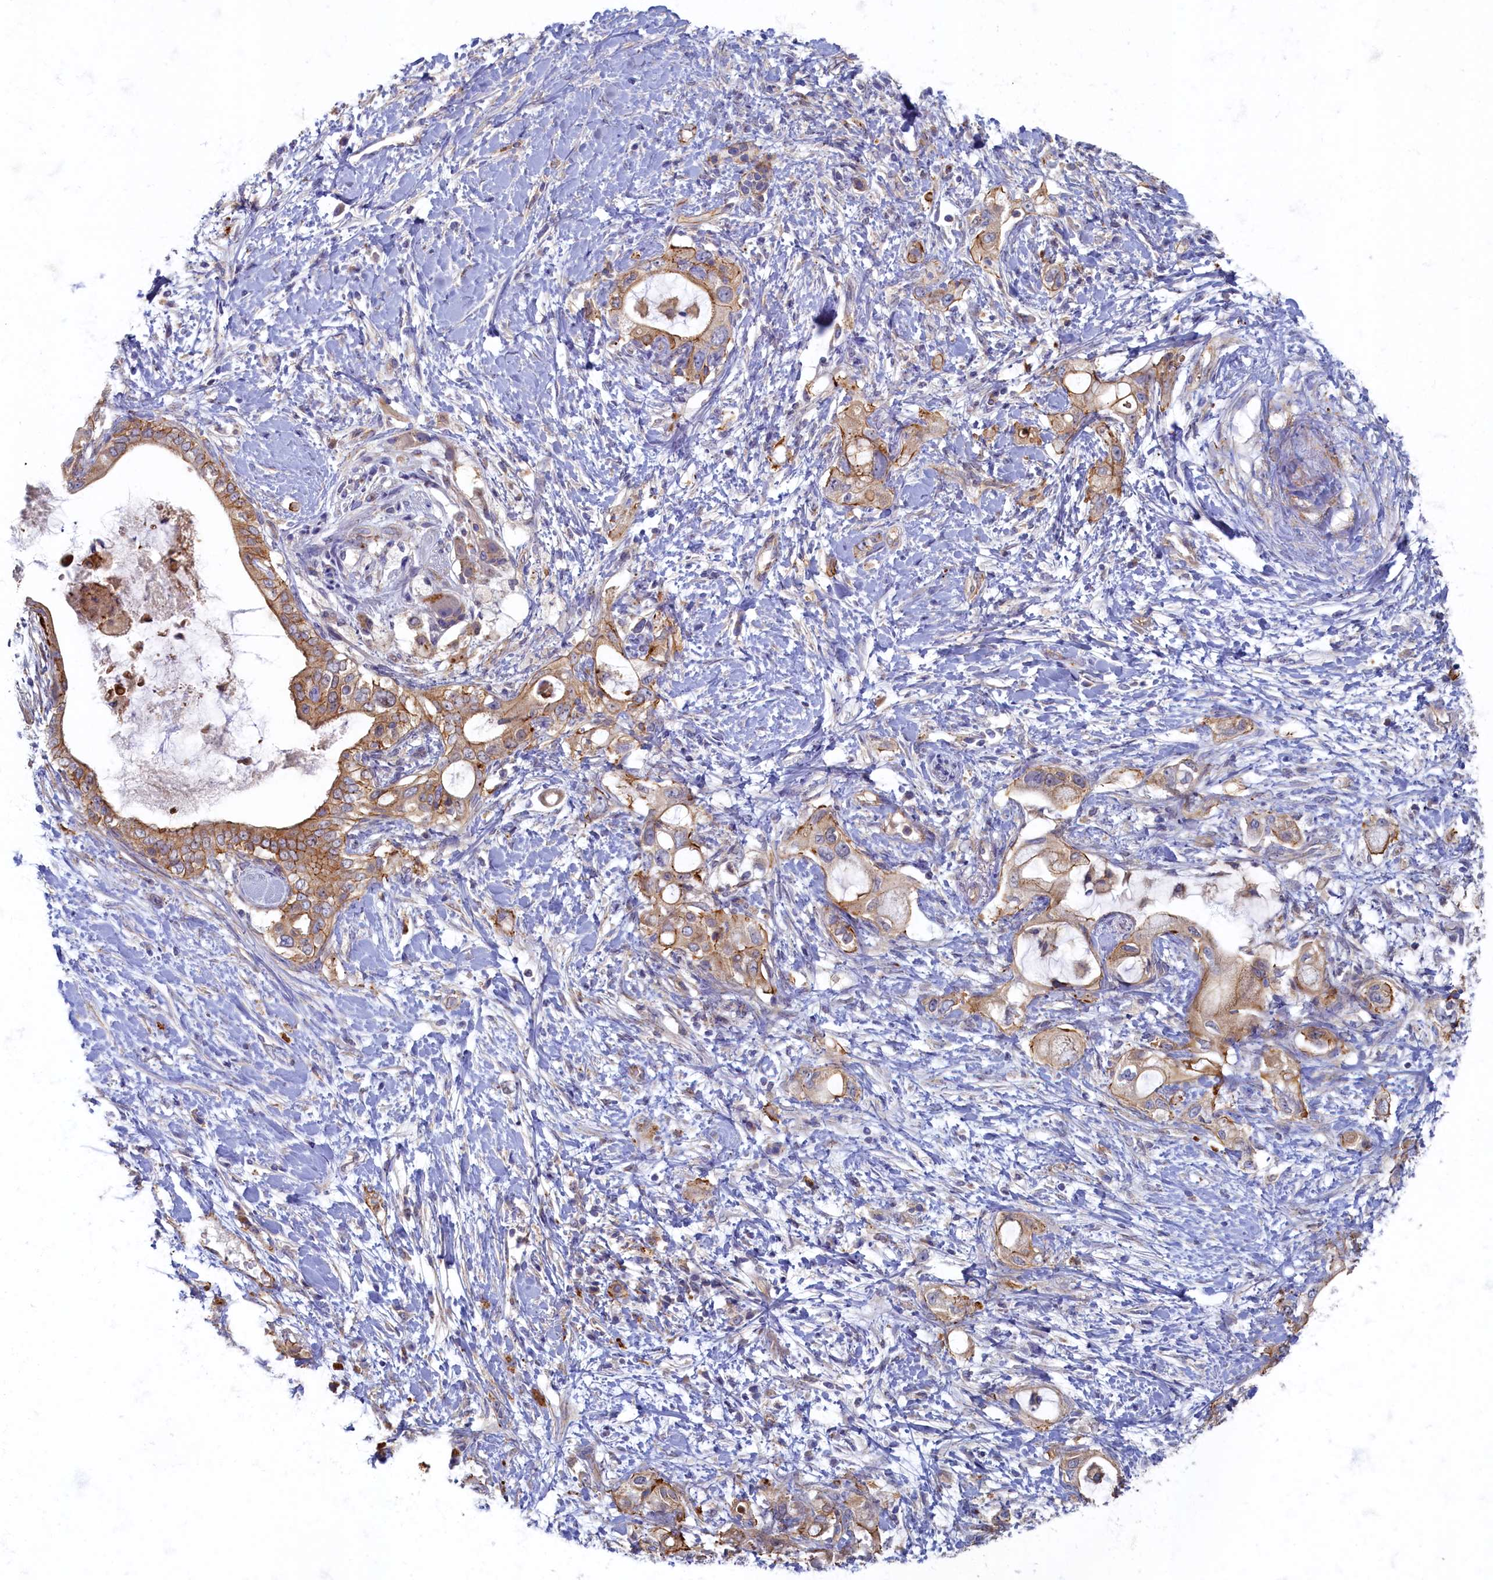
{"staining": {"intensity": "strong", "quantity": "25%-75%", "location": "cytoplasmic/membranous"}, "tissue": "pancreatic cancer", "cell_type": "Tumor cells", "image_type": "cancer", "snomed": [{"axis": "morphology", "description": "Adenocarcinoma, NOS"}, {"axis": "topography", "description": "Pancreas"}], "caption": "Immunohistochemistry micrograph of human pancreatic cancer (adenocarcinoma) stained for a protein (brown), which exhibits high levels of strong cytoplasmic/membranous staining in approximately 25%-75% of tumor cells.", "gene": "PSMG2", "patient": {"sex": "female", "age": 56}}